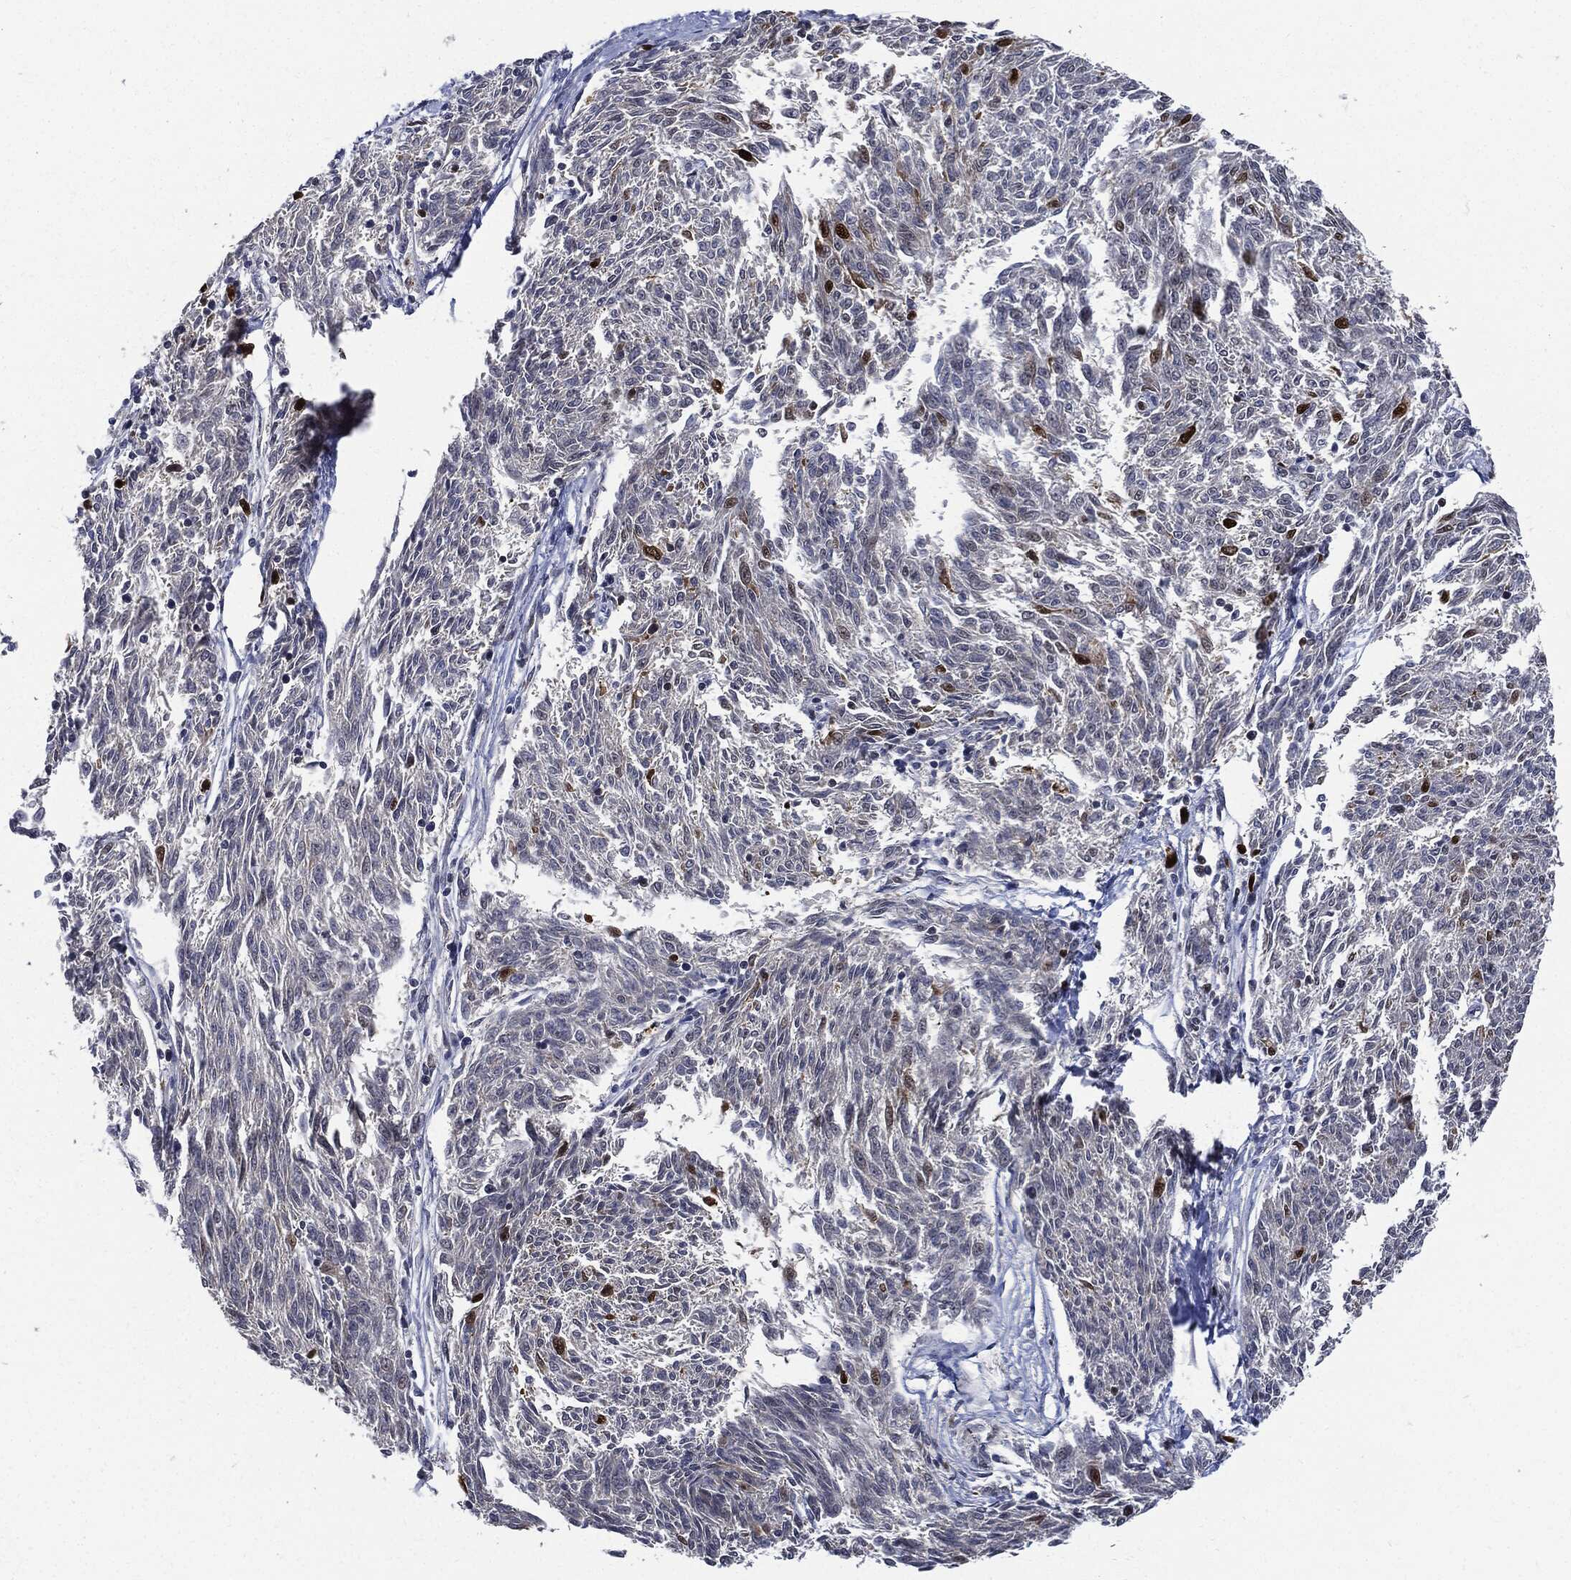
{"staining": {"intensity": "negative", "quantity": "none", "location": "none"}, "tissue": "melanoma", "cell_type": "Tumor cells", "image_type": "cancer", "snomed": [{"axis": "morphology", "description": "Malignant melanoma, NOS"}, {"axis": "topography", "description": "Skin"}], "caption": "High magnification brightfield microscopy of melanoma stained with DAB (brown) and counterstained with hematoxylin (blue): tumor cells show no significant staining.", "gene": "PCNA", "patient": {"sex": "female", "age": 72}}